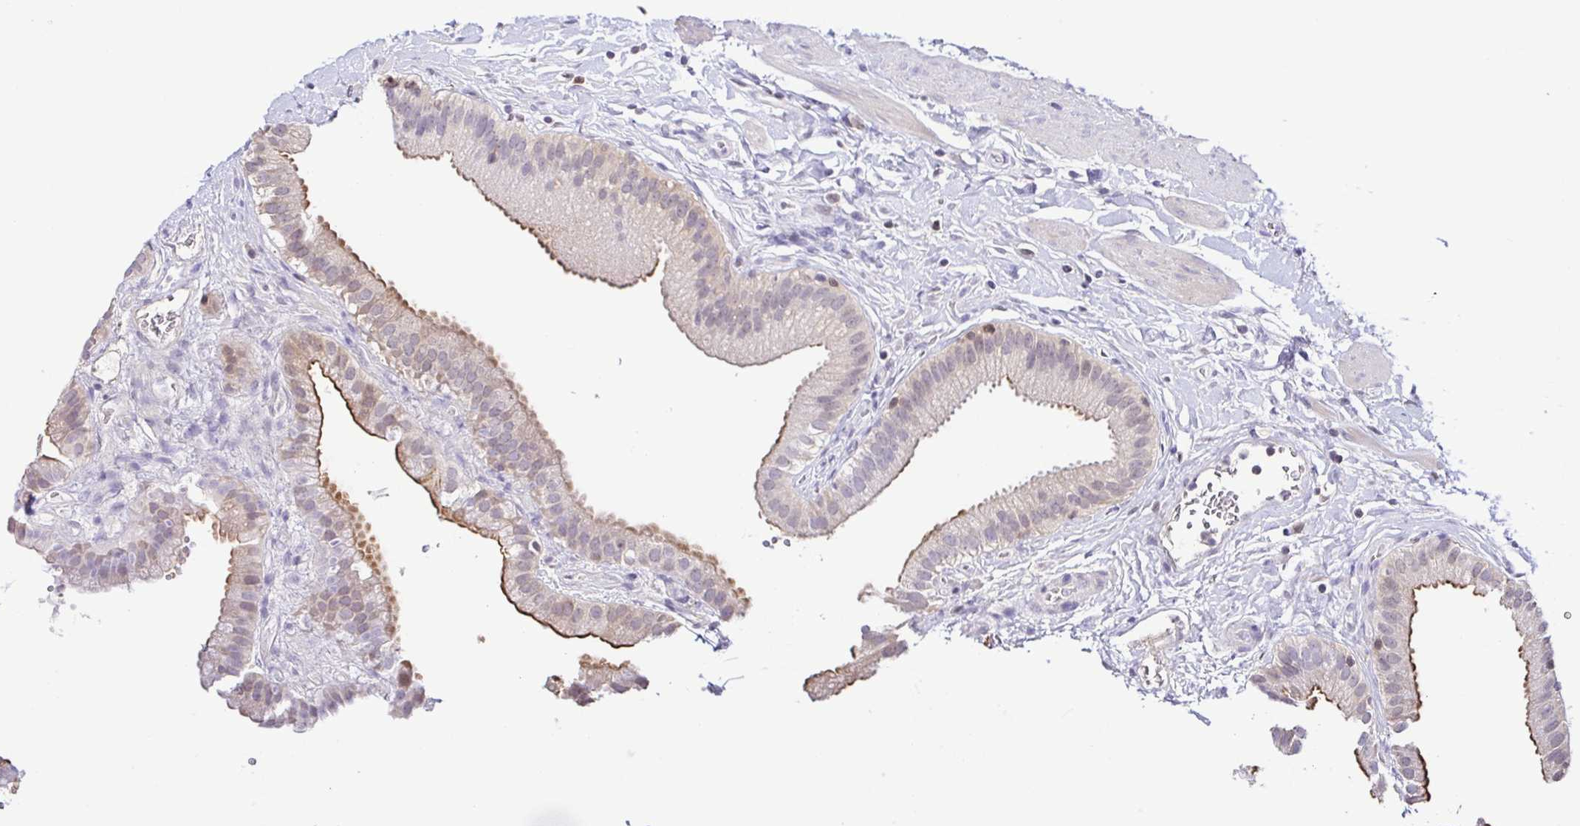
{"staining": {"intensity": "moderate", "quantity": "<25%", "location": "cytoplasmic/membranous"}, "tissue": "gallbladder", "cell_type": "Glandular cells", "image_type": "normal", "snomed": [{"axis": "morphology", "description": "Normal tissue, NOS"}, {"axis": "topography", "description": "Gallbladder"}], "caption": "A brown stain highlights moderate cytoplasmic/membranous staining of a protein in glandular cells of benign human gallbladder. Immunohistochemistry (ihc) stains the protein in brown and the nuclei are stained blue.", "gene": "PSMB9", "patient": {"sex": "female", "age": 63}}